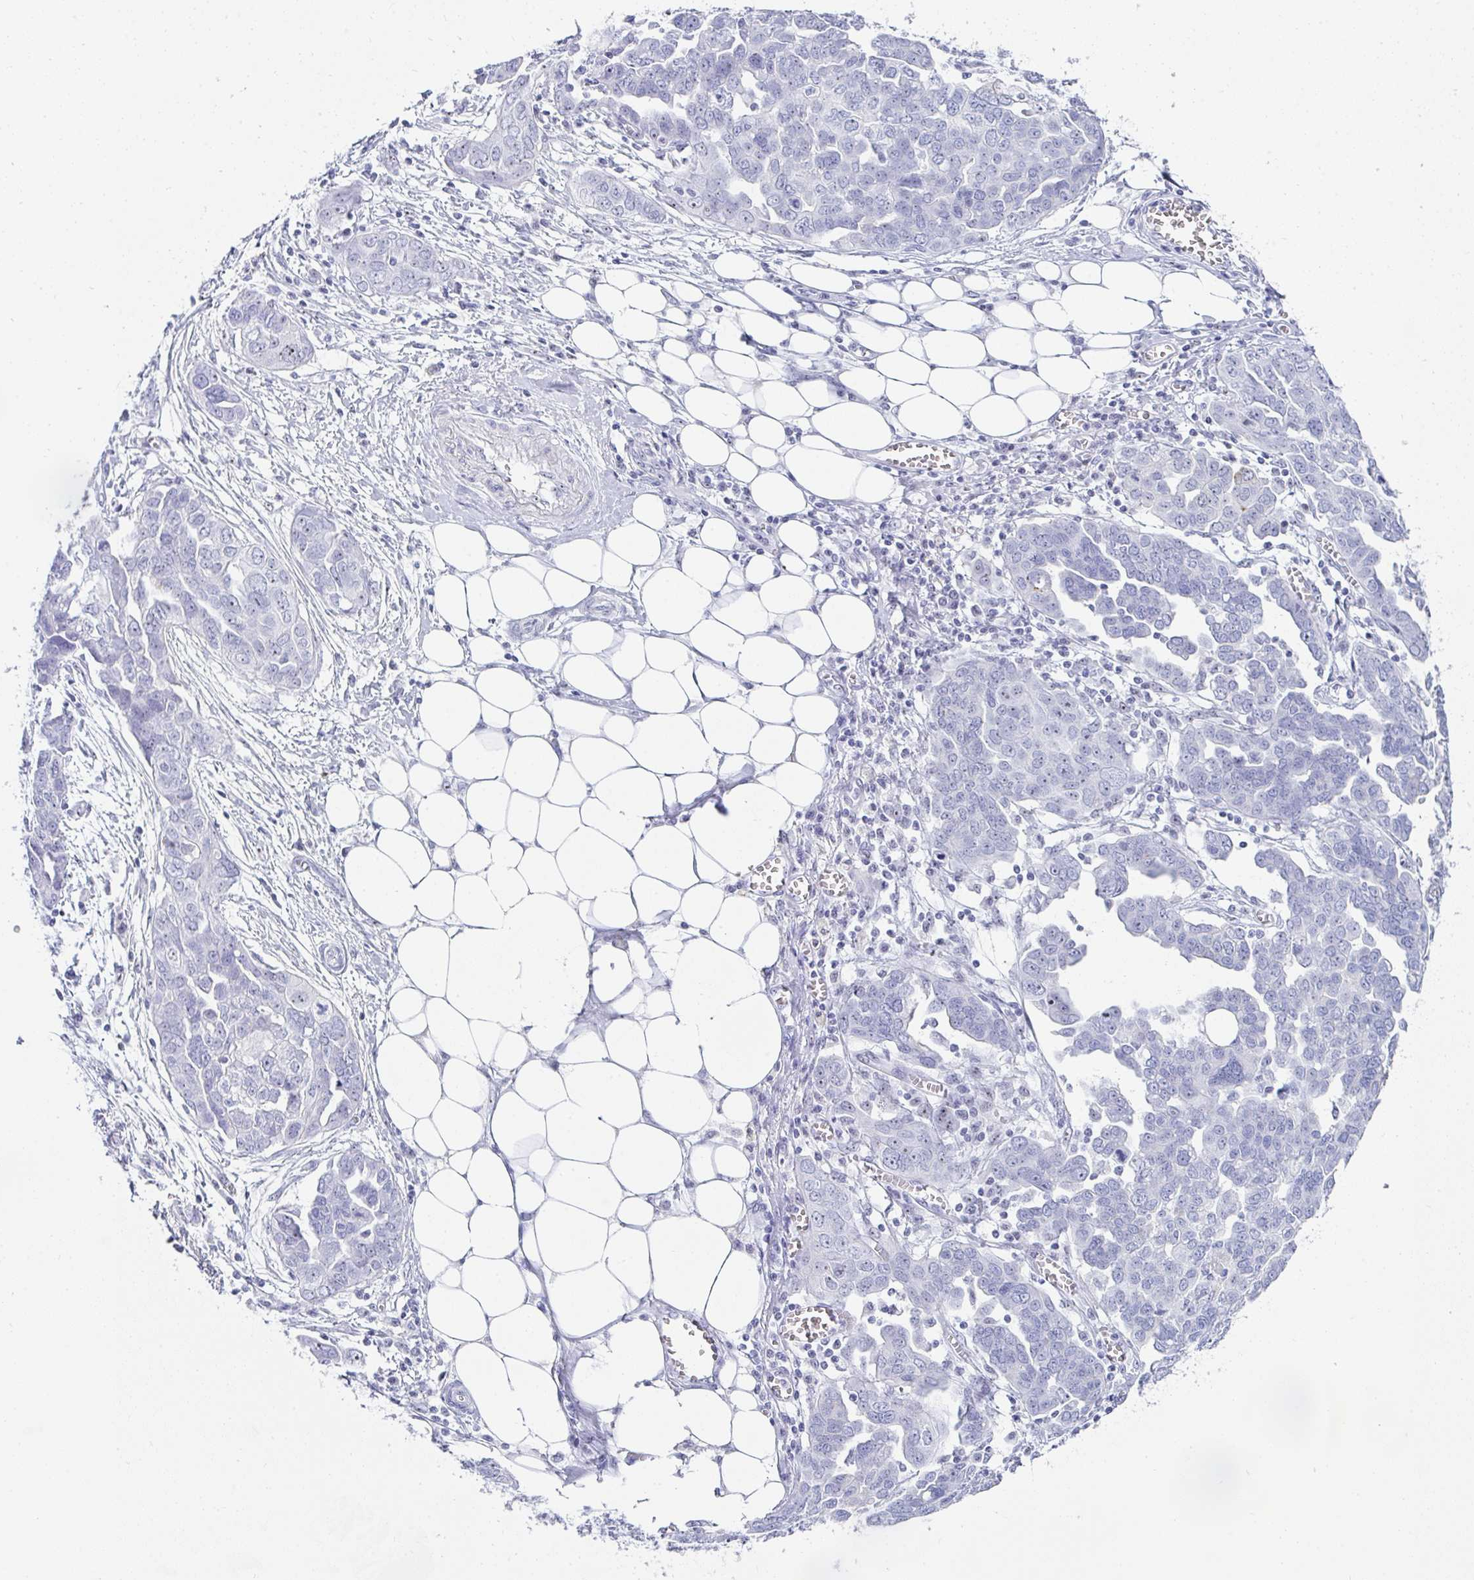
{"staining": {"intensity": "negative", "quantity": "none", "location": "none"}, "tissue": "ovarian cancer", "cell_type": "Tumor cells", "image_type": "cancer", "snomed": [{"axis": "morphology", "description": "Cystadenocarcinoma, serous, NOS"}, {"axis": "topography", "description": "Ovary"}], "caption": "Histopathology image shows no significant protein expression in tumor cells of ovarian serous cystadenocarcinoma. (Stains: DAB (3,3'-diaminobenzidine) immunohistochemistry (IHC) with hematoxylin counter stain, Microscopy: brightfield microscopy at high magnification).", "gene": "NOP10", "patient": {"sex": "female", "age": 59}}